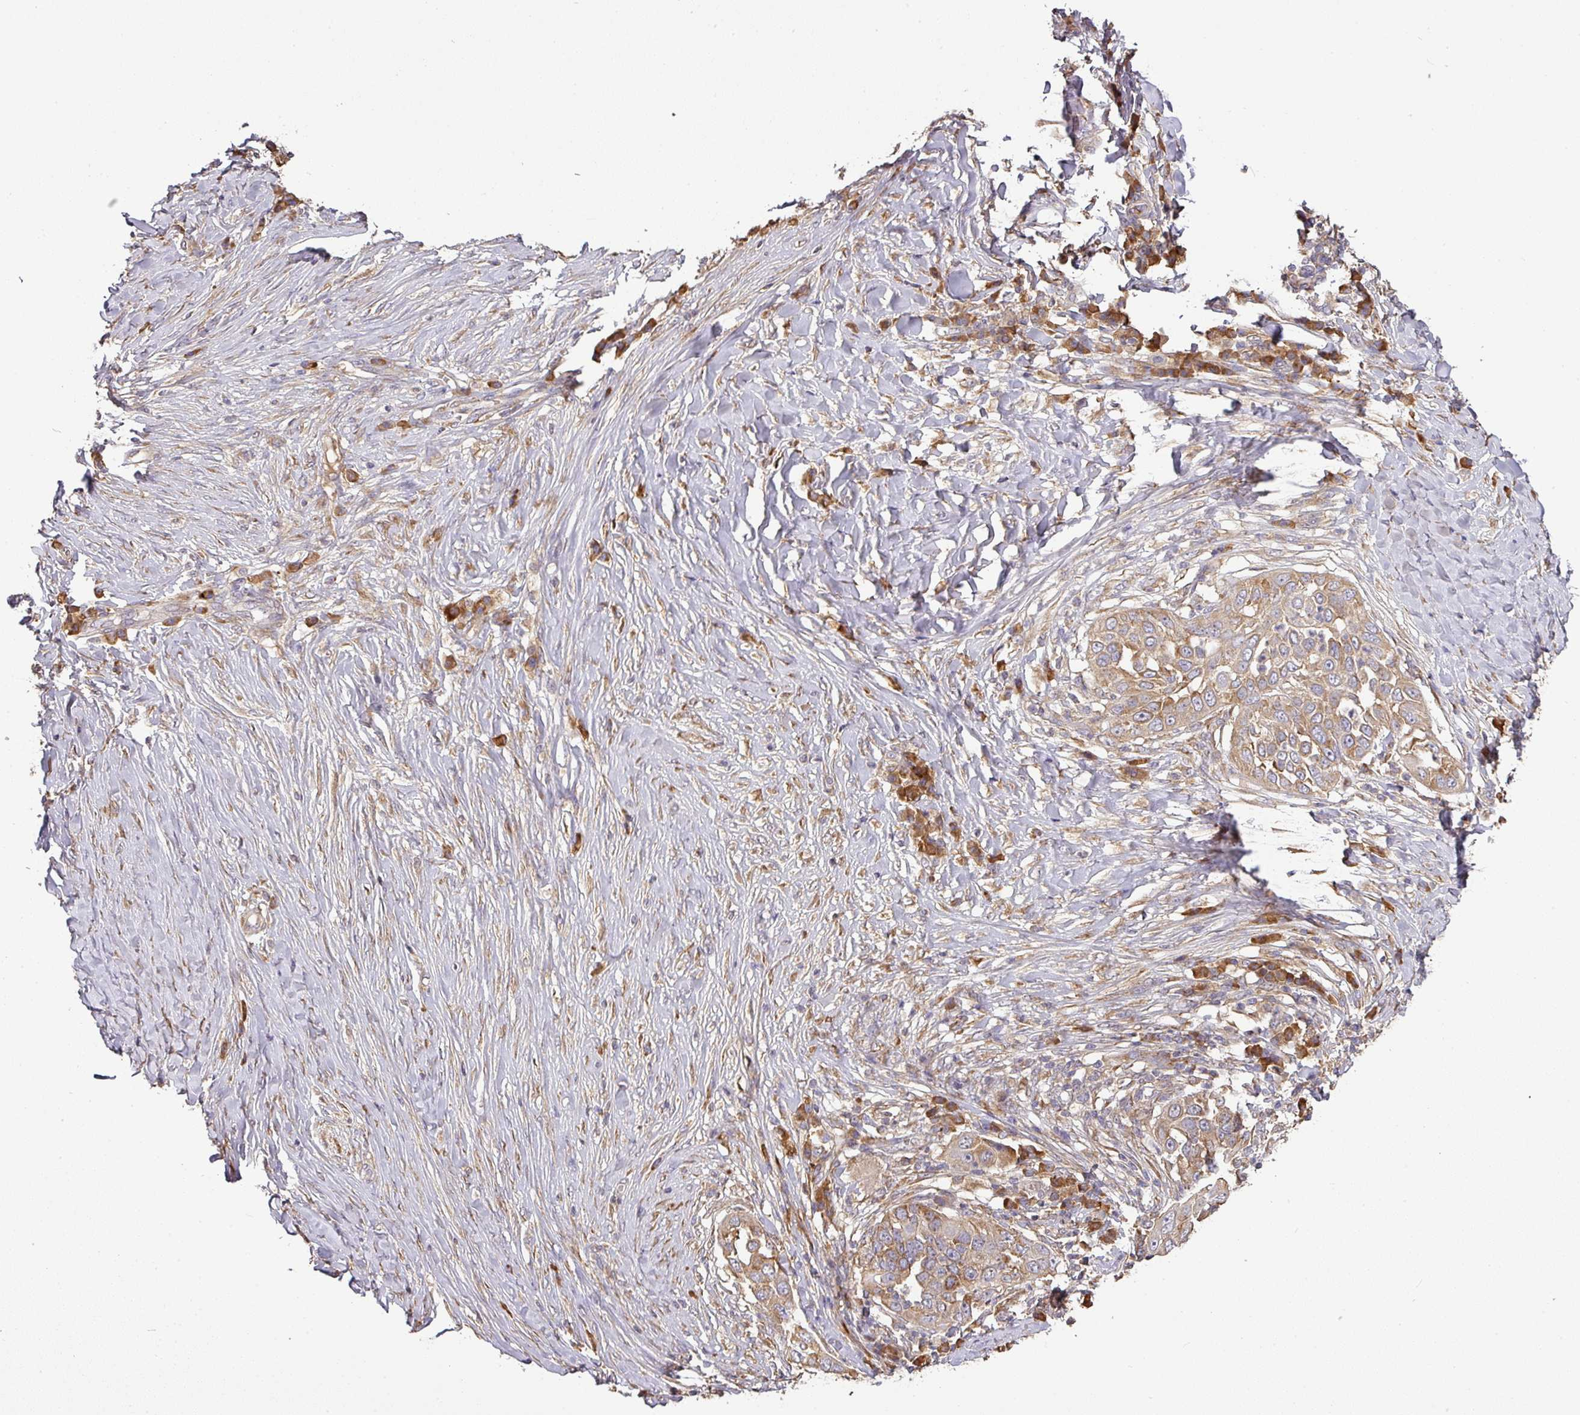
{"staining": {"intensity": "moderate", "quantity": ">75%", "location": "cytoplasmic/membranous"}, "tissue": "skin cancer", "cell_type": "Tumor cells", "image_type": "cancer", "snomed": [{"axis": "morphology", "description": "Squamous cell carcinoma, NOS"}, {"axis": "topography", "description": "Skin"}], "caption": "There is medium levels of moderate cytoplasmic/membranous positivity in tumor cells of skin squamous cell carcinoma, as demonstrated by immunohistochemical staining (brown color).", "gene": "GALP", "patient": {"sex": "female", "age": 44}}